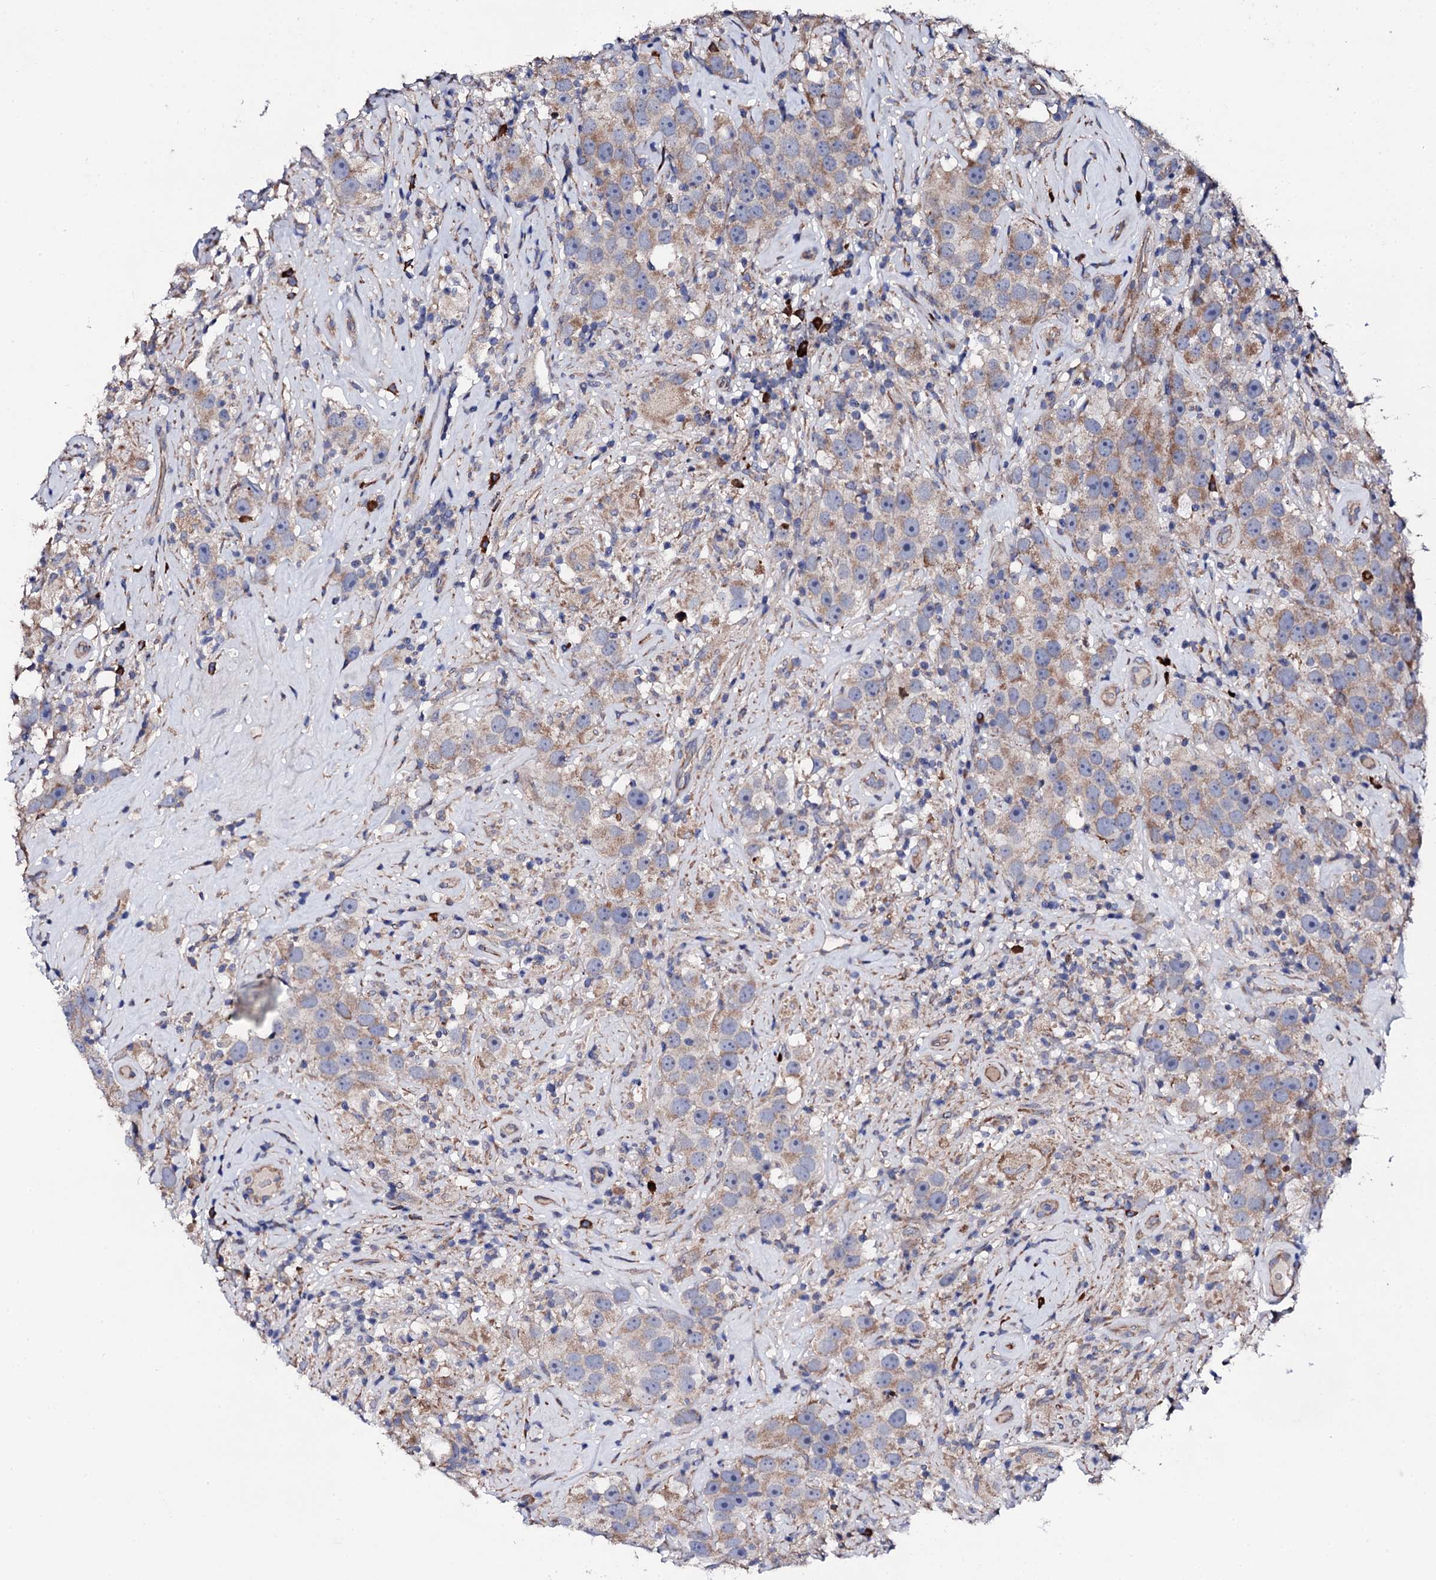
{"staining": {"intensity": "weak", "quantity": "25%-75%", "location": "cytoplasmic/membranous"}, "tissue": "testis cancer", "cell_type": "Tumor cells", "image_type": "cancer", "snomed": [{"axis": "morphology", "description": "Seminoma, NOS"}, {"axis": "topography", "description": "Testis"}], "caption": "IHC micrograph of neoplastic tissue: human seminoma (testis) stained using immunohistochemistry (IHC) displays low levels of weak protein expression localized specifically in the cytoplasmic/membranous of tumor cells, appearing as a cytoplasmic/membranous brown color.", "gene": "LIPT2", "patient": {"sex": "male", "age": 49}}